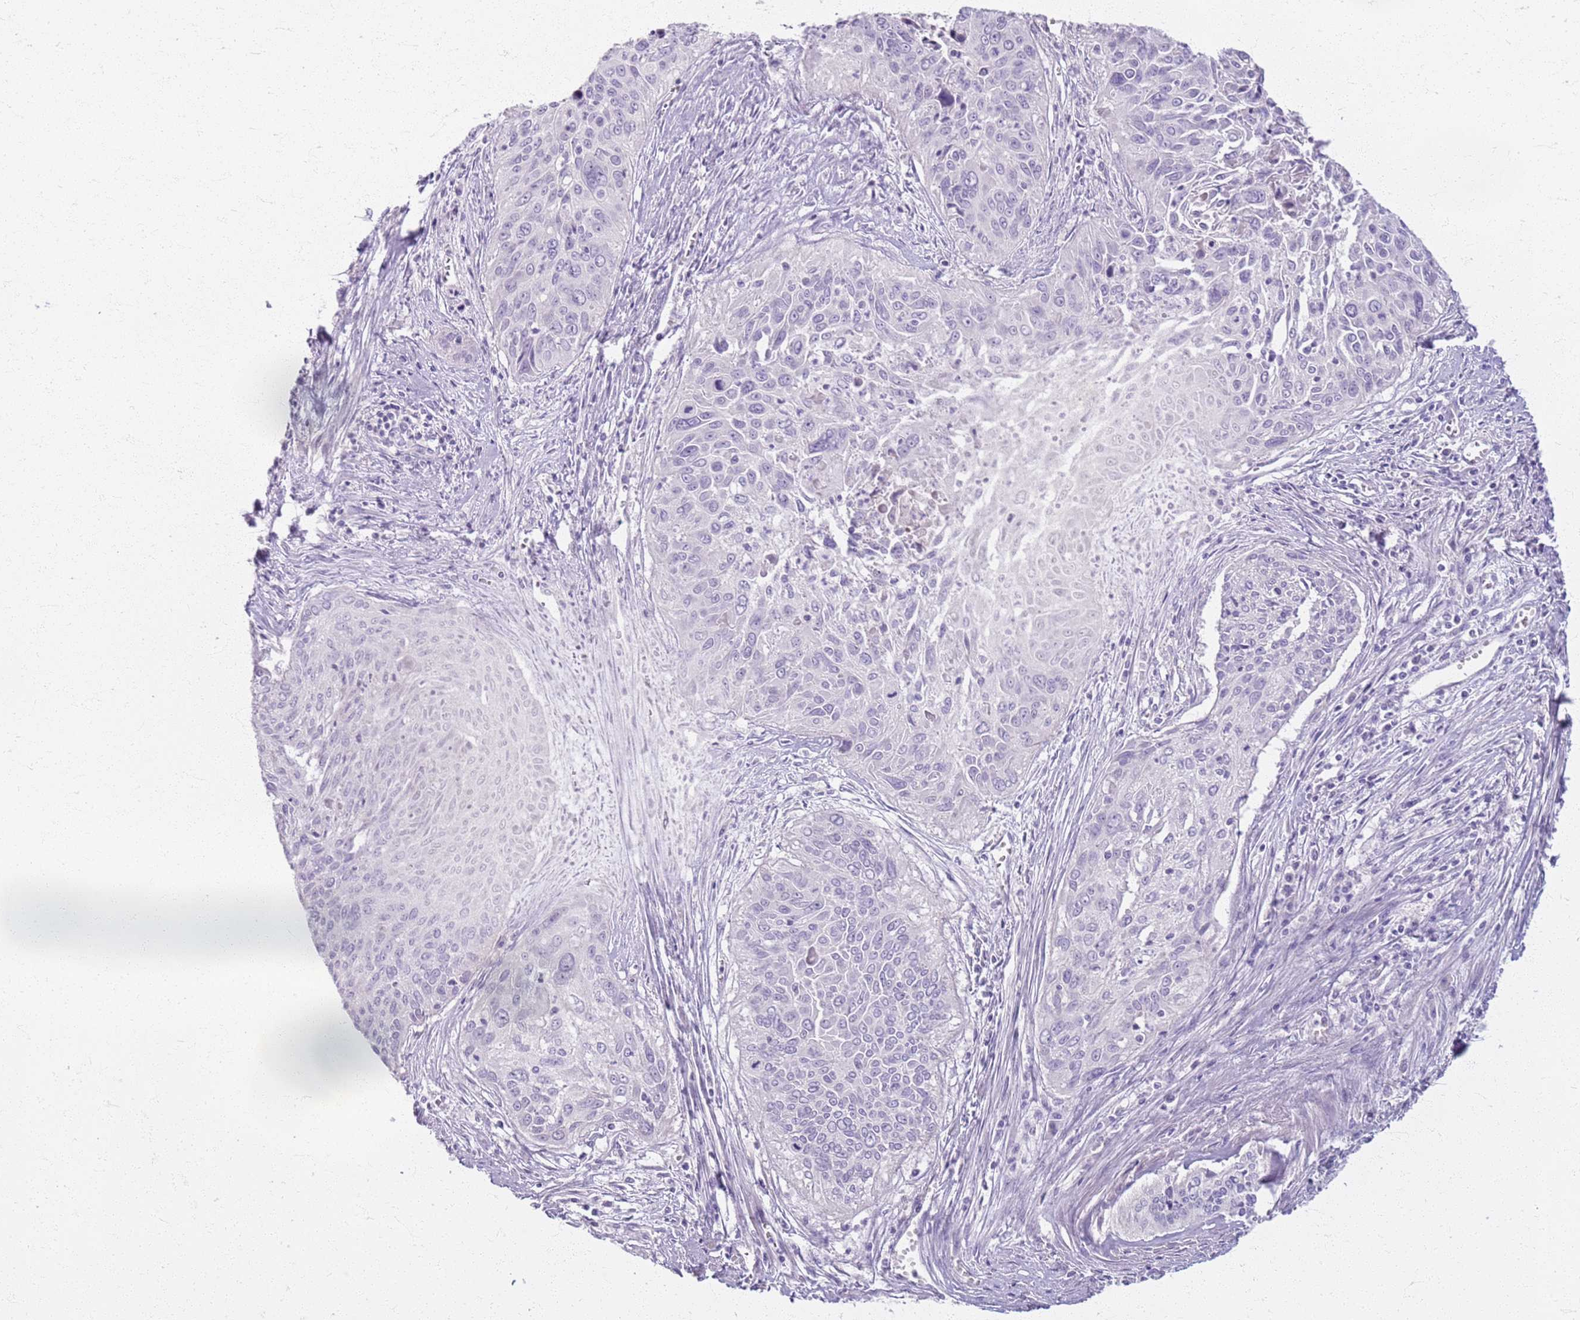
{"staining": {"intensity": "negative", "quantity": "none", "location": "none"}, "tissue": "cervical cancer", "cell_type": "Tumor cells", "image_type": "cancer", "snomed": [{"axis": "morphology", "description": "Squamous cell carcinoma, NOS"}, {"axis": "topography", "description": "Cervix"}], "caption": "IHC of cervical cancer shows no expression in tumor cells. Brightfield microscopy of immunohistochemistry (IHC) stained with DAB (brown) and hematoxylin (blue), captured at high magnification.", "gene": "CSRP3", "patient": {"sex": "female", "age": 55}}